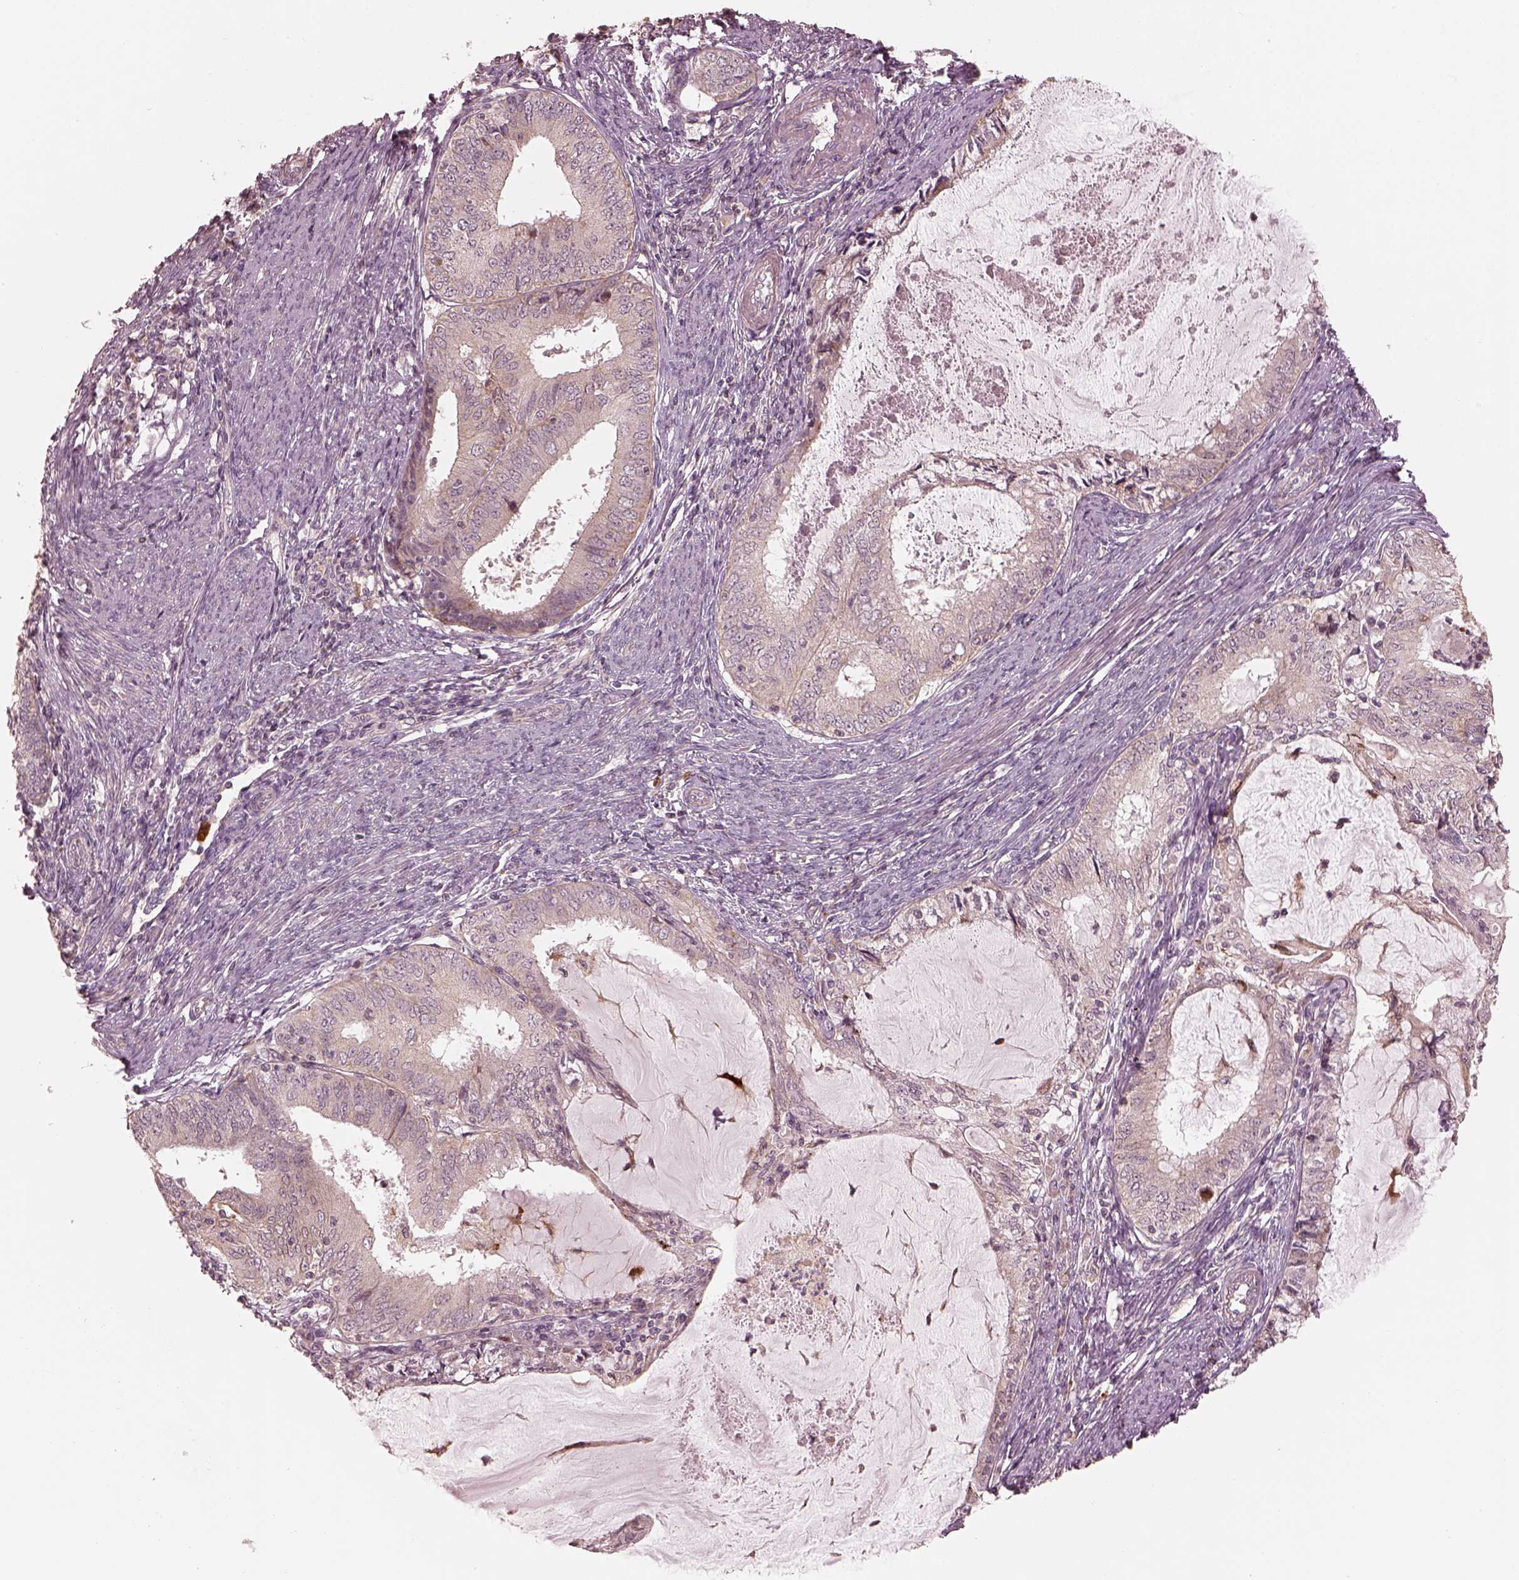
{"staining": {"intensity": "negative", "quantity": "none", "location": "none"}, "tissue": "endometrial cancer", "cell_type": "Tumor cells", "image_type": "cancer", "snomed": [{"axis": "morphology", "description": "Adenocarcinoma, NOS"}, {"axis": "topography", "description": "Endometrium"}], "caption": "Tumor cells show no significant positivity in endometrial cancer. The staining is performed using DAB brown chromogen with nuclei counter-stained in using hematoxylin.", "gene": "SLC25A46", "patient": {"sex": "female", "age": 57}}